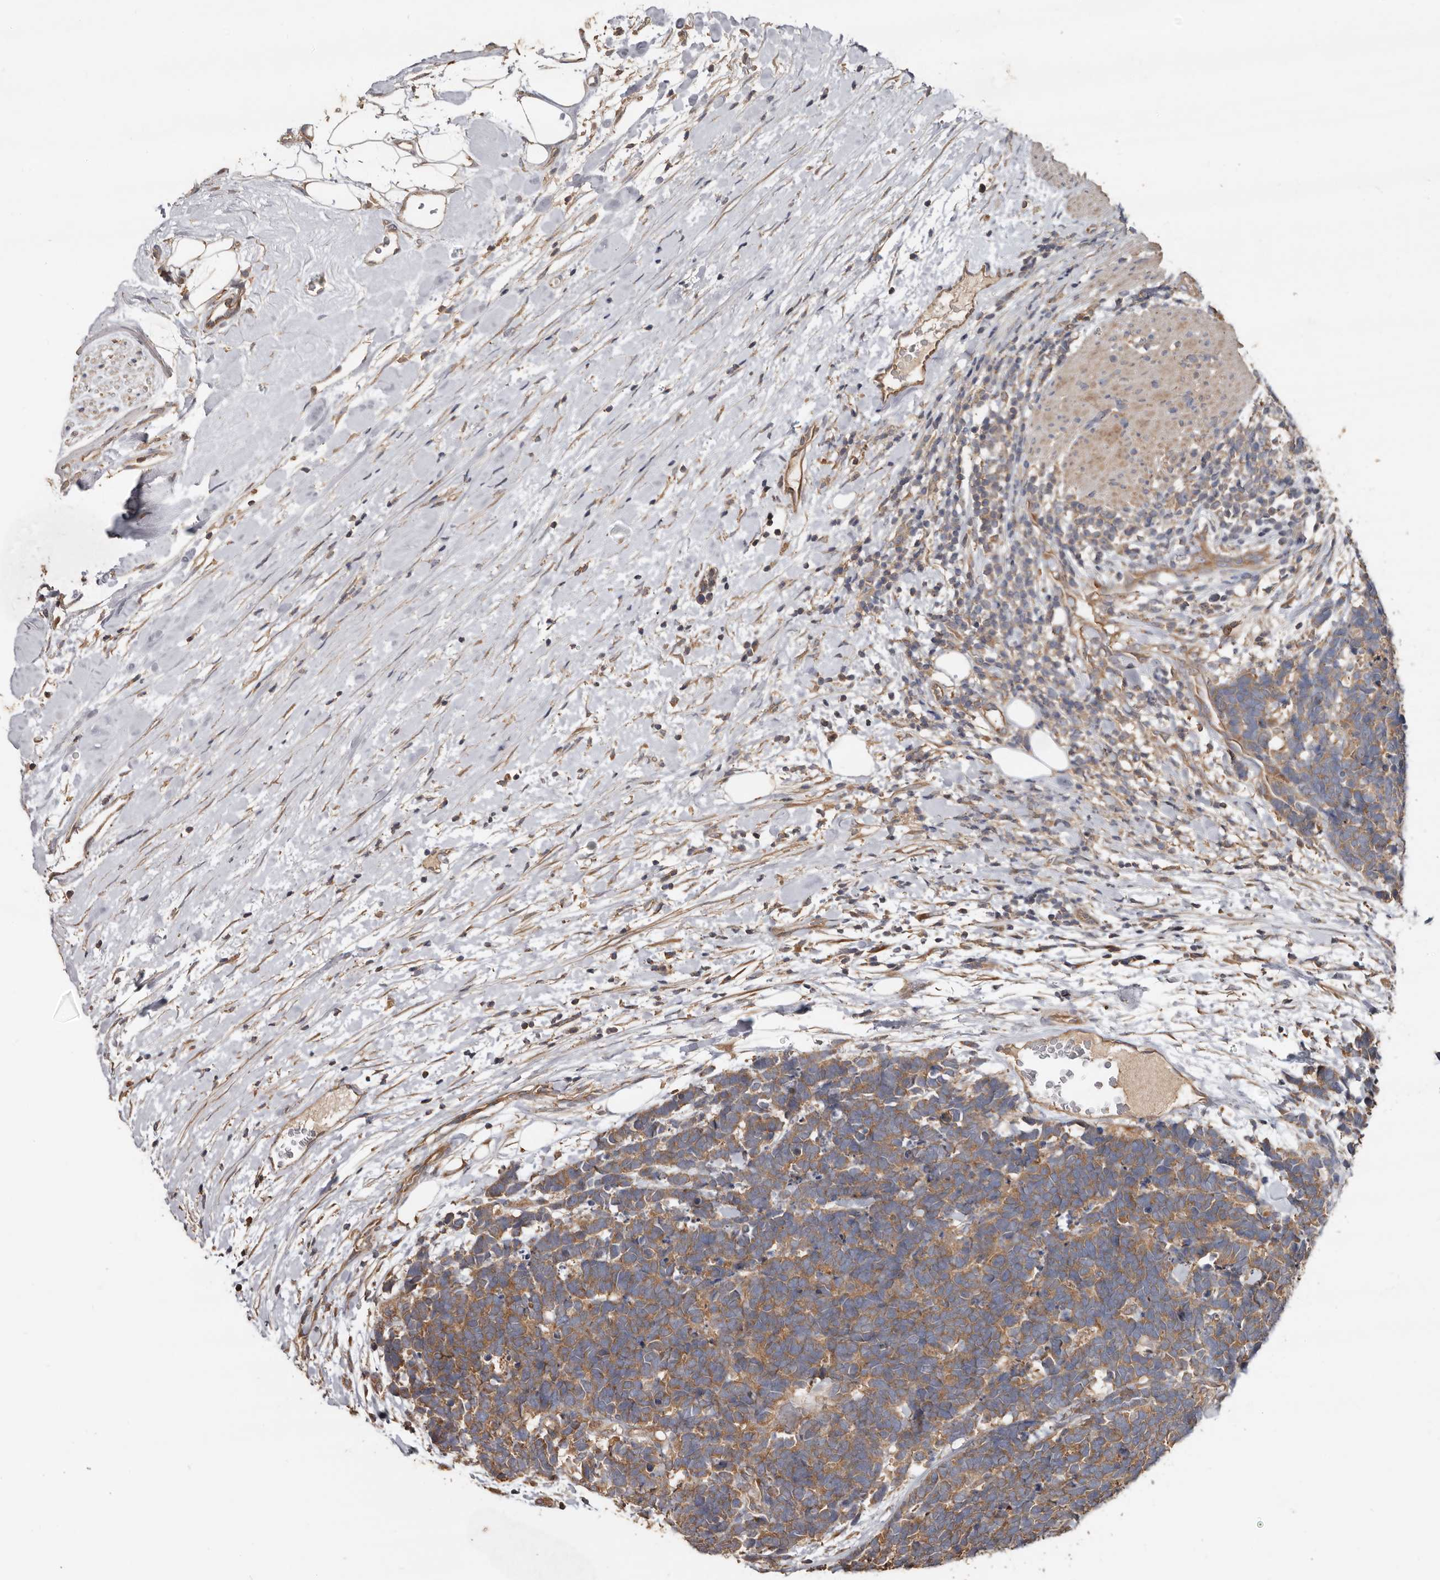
{"staining": {"intensity": "moderate", "quantity": ">75%", "location": "cytoplasmic/membranous"}, "tissue": "carcinoid", "cell_type": "Tumor cells", "image_type": "cancer", "snomed": [{"axis": "morphology", "description": "Carcinoma, NOS"}, {"axis": "morphology", "description": "Carcinoid, malignant, NOS"}, {"axis": "topography", "description": "Urinary bladder"}], "caption": "Carcinoid (malignant) was stained to show a protein in brown. There is medium levels of moderate cytoplasmic/membranous positivity in about >75% of tumor cells. (brown staining indicates protein expression, while blue staining denotes nuclei).", "gene": "FLCN", "patient": {"sex": "male", "age": 57}}